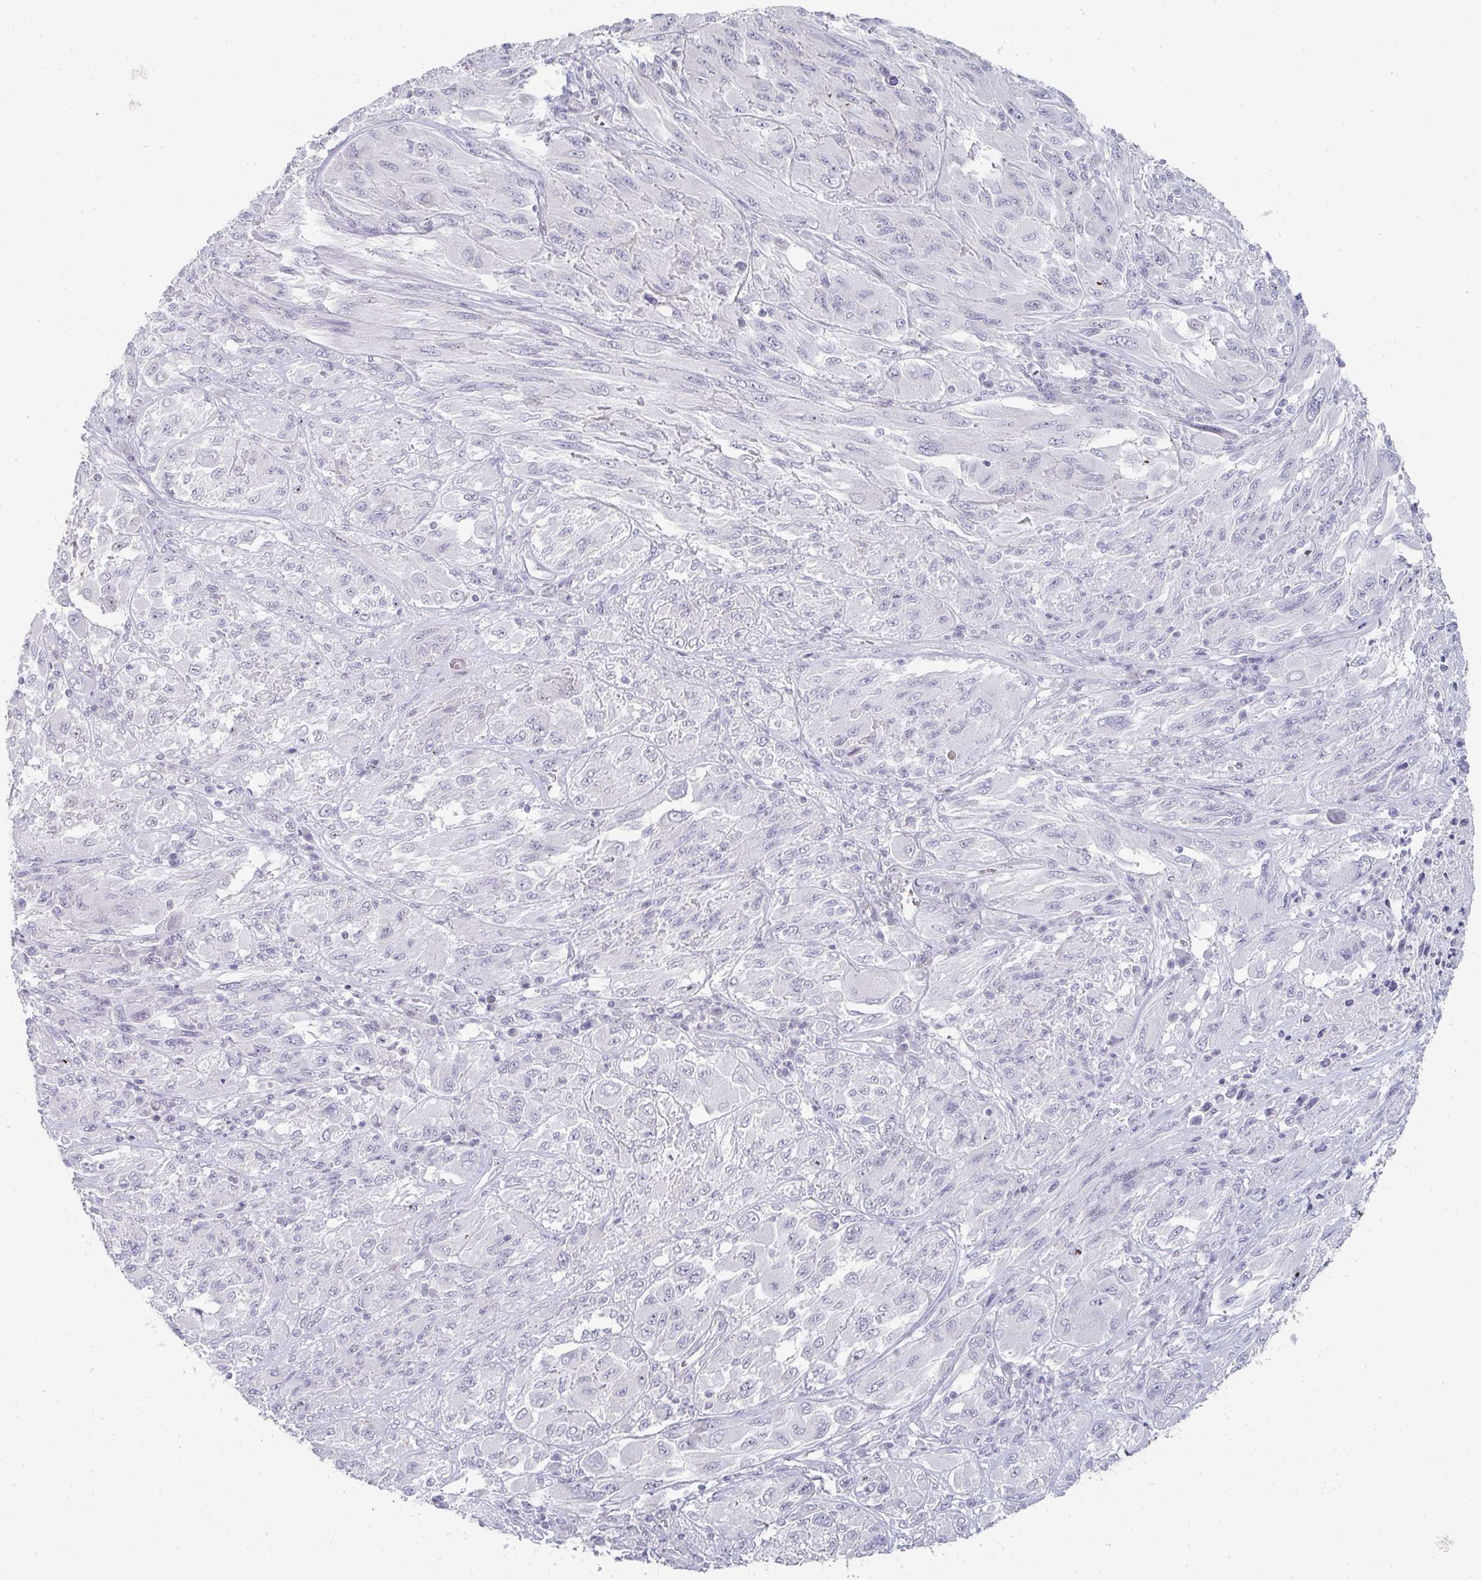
{"staining": {"intensity": "negative", "quantity": "none", "location": "none"}, "tissue": "melanoma", "cell_type": "Tumor cells", "image_type": "cancer", "snomed": [{"axis": "morphology", "description": "Malignant melanoma, NOS"}, {"axis": "topography", "description": "Skin"}], "caption": "Protein analysis of melanoma shows no significant staining in tumor cells. Nuclei are stained in blue.", "gene": "POU2AF2", "patient": {"sex": "female", "age": 91}}